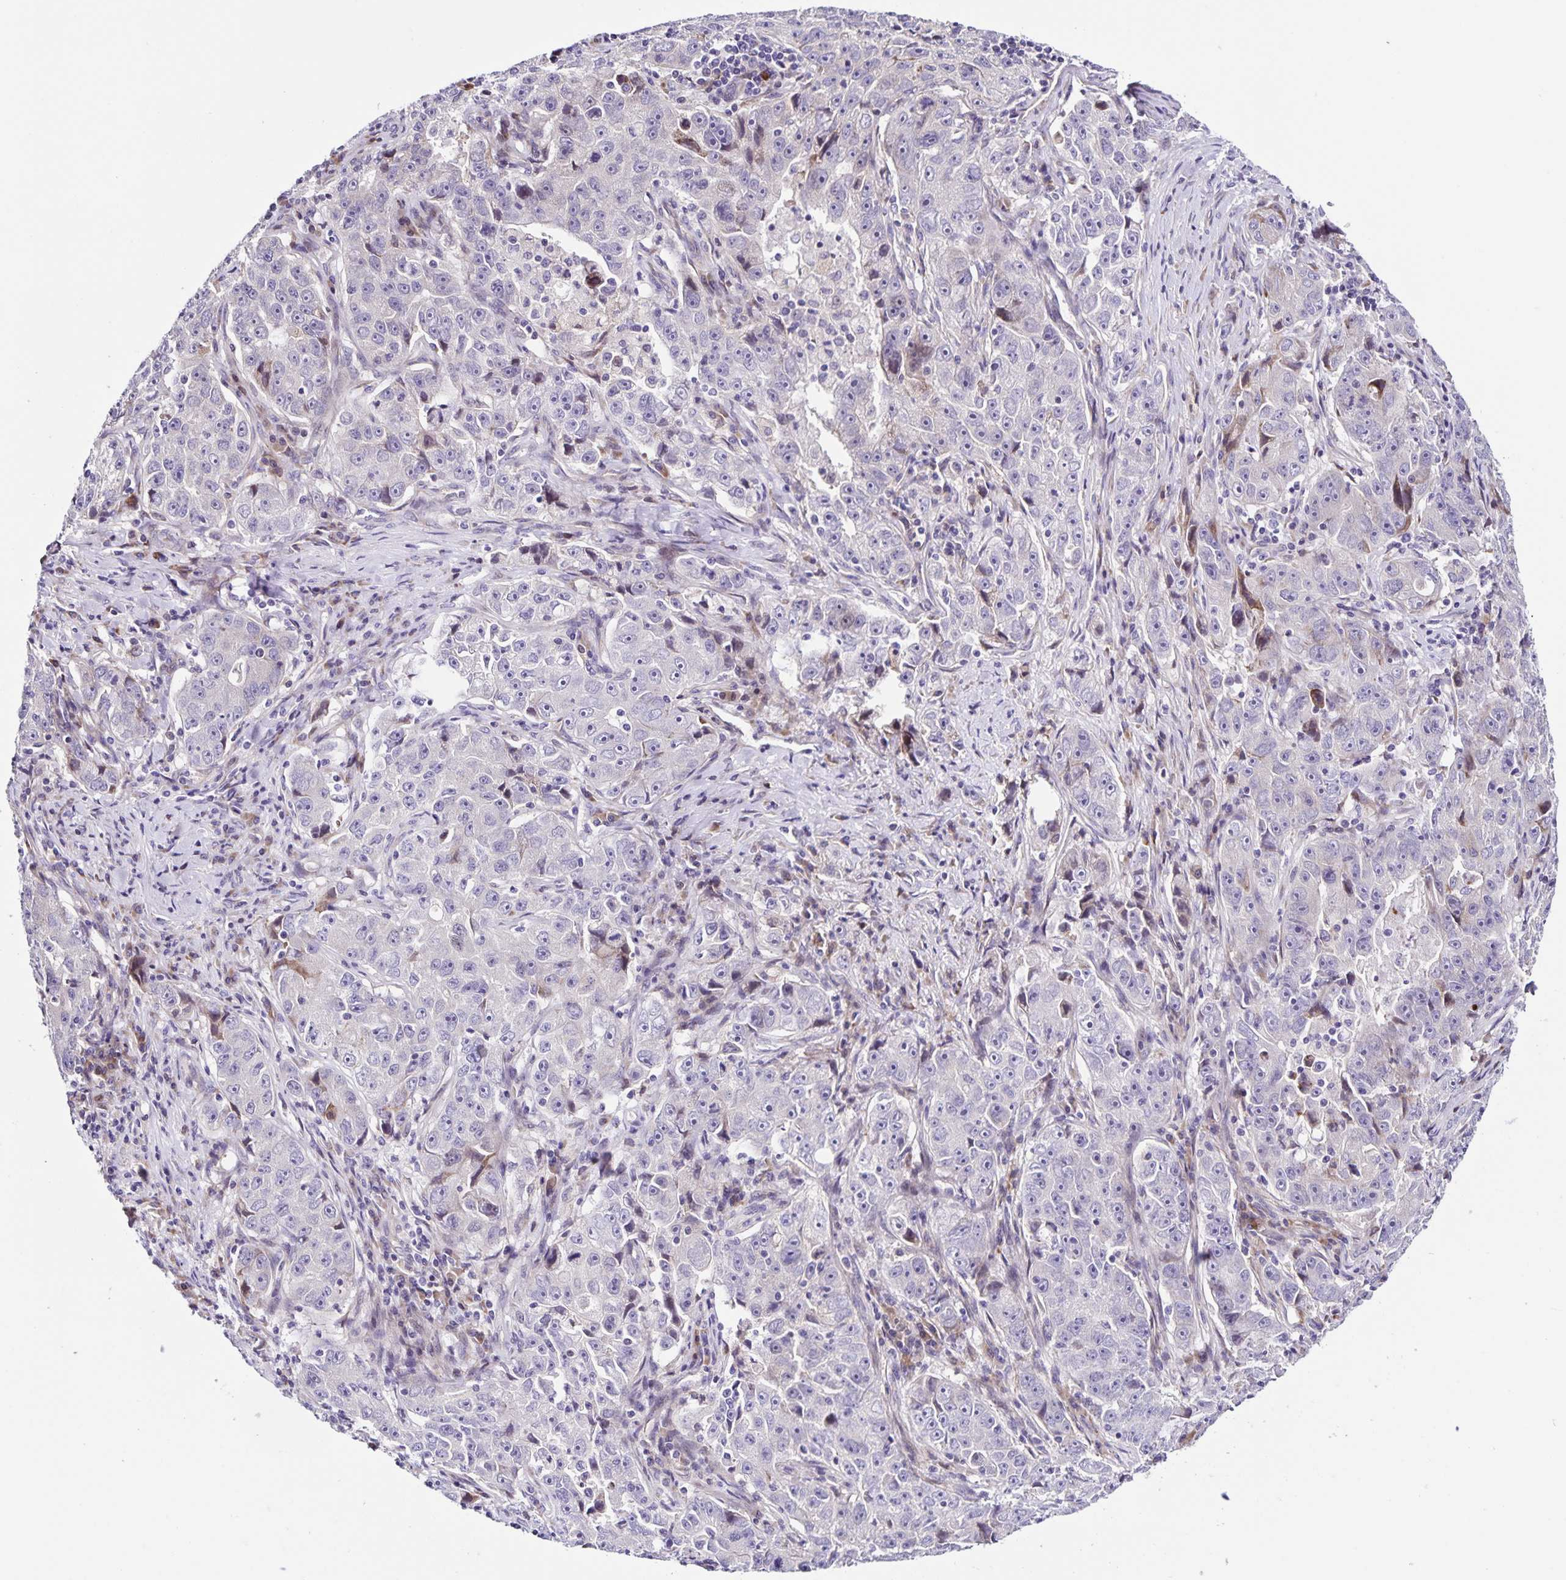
{"staining": {"intensity": "negative", "quantity": "none", "location": "none"}, "tissue": "lung cancer", "cell_type": "Tumor cells", "image_type": "cancer", "snomed": [{"axis": "morphology", "description": "Normal morphology"}, {"axis": "morphology", "description": "Adenocarcinoma, NOS"}, {"axis": "topography", "description": "Lymph node"}, {"axis": "topography", "description": "Lung"}], "caption": "High power microscopy photomicrograph of an immunohistochemistry (IHC) photomicrograph of lung adenocarcinoma, revealing no significant staining in tumor cells.", "gene": "RNFT2", "patient": {"sex": "female", "age": 57}}